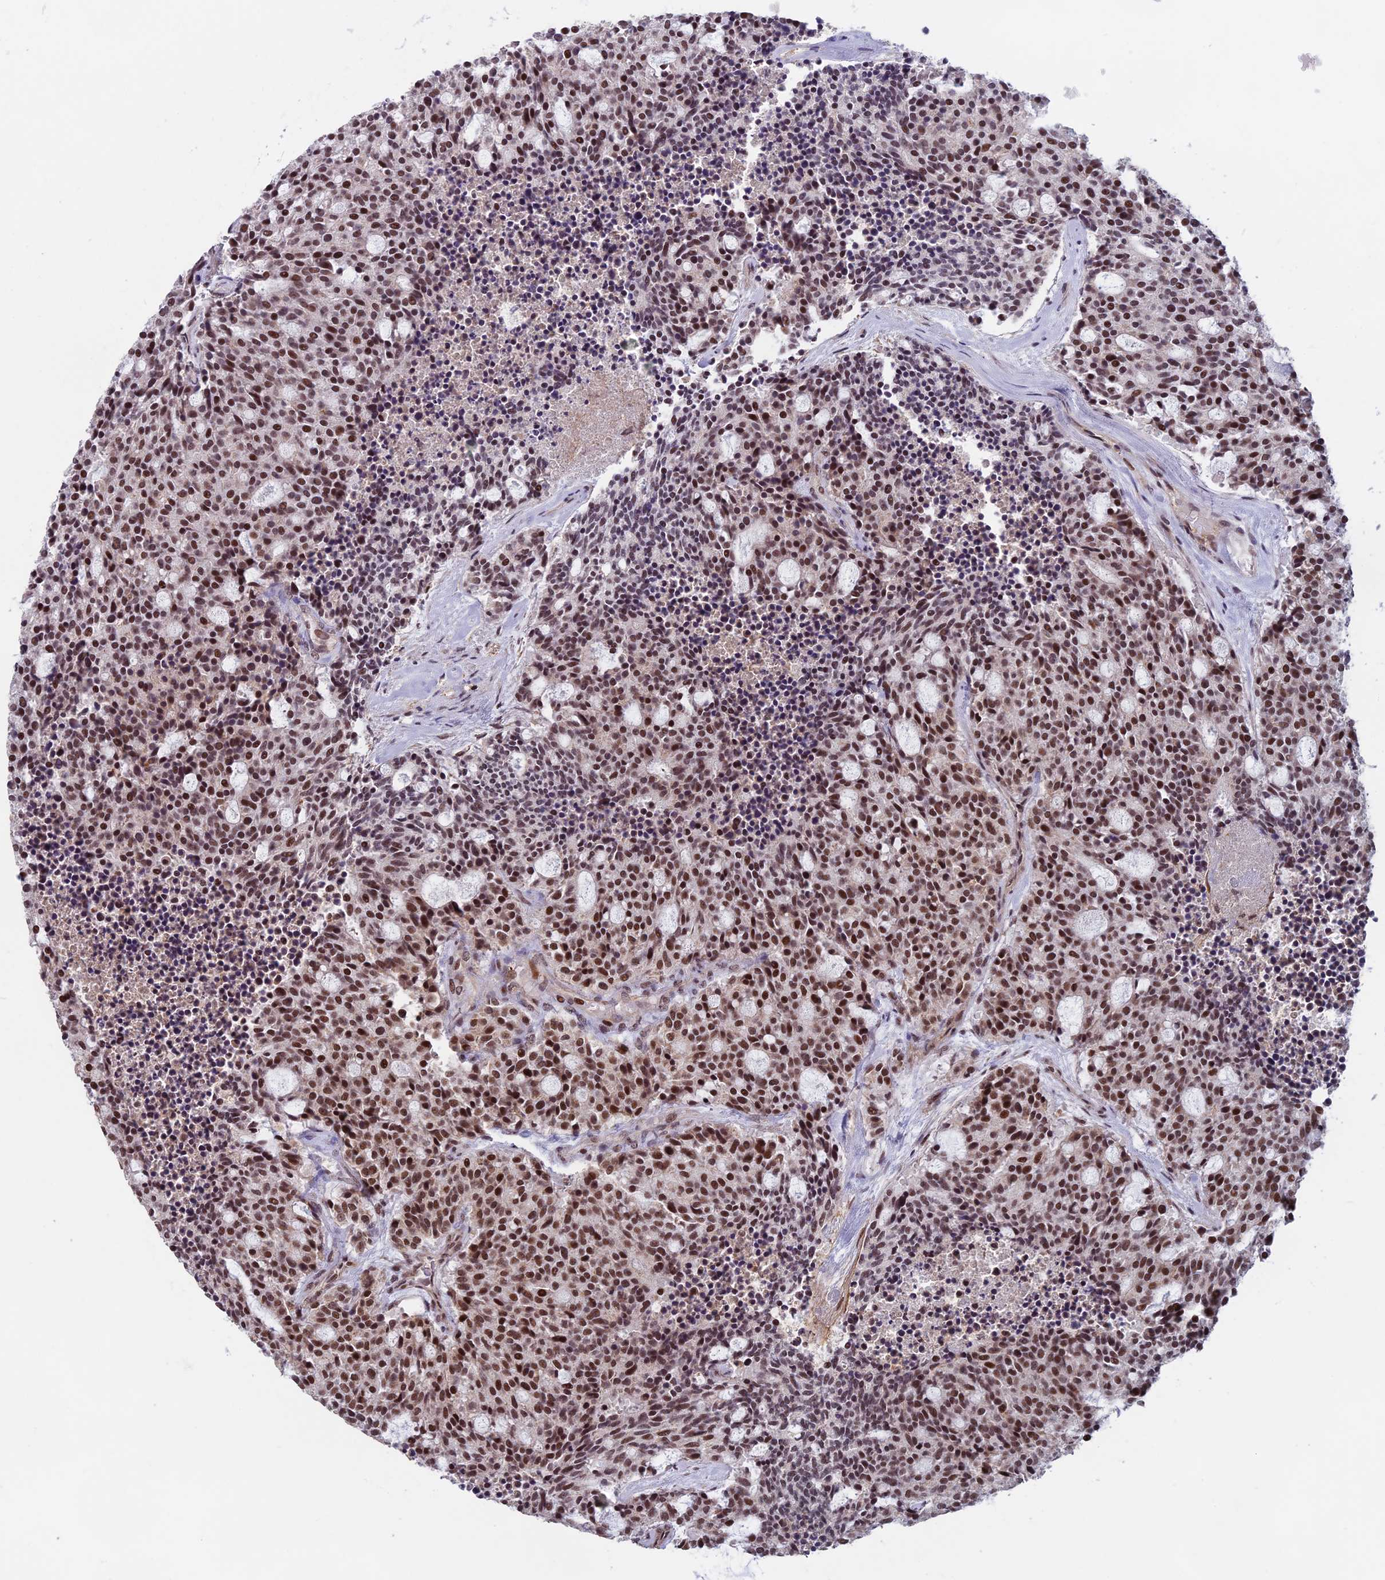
{"staining": {"intensity": "moderate", "quantity": ">75%", "location": "nuclear"}, "tissue": "carcinoid", "cell_type": "Tumor cells", "image_type": "cancer", "snomed": [{"axis": "morphology", "description": "Carcinoid, malignant, NOS"}, {"axis": "topography", "description": "Pancreas"}], "caption": "Malignant carcinoid was stained to show a protein in brown. There is medium levels of moderate nuclear positivity in approximately >75% of tumor cells.", "gene": "MORF4L1", "patient": {"sex": "female", "age": 54}}